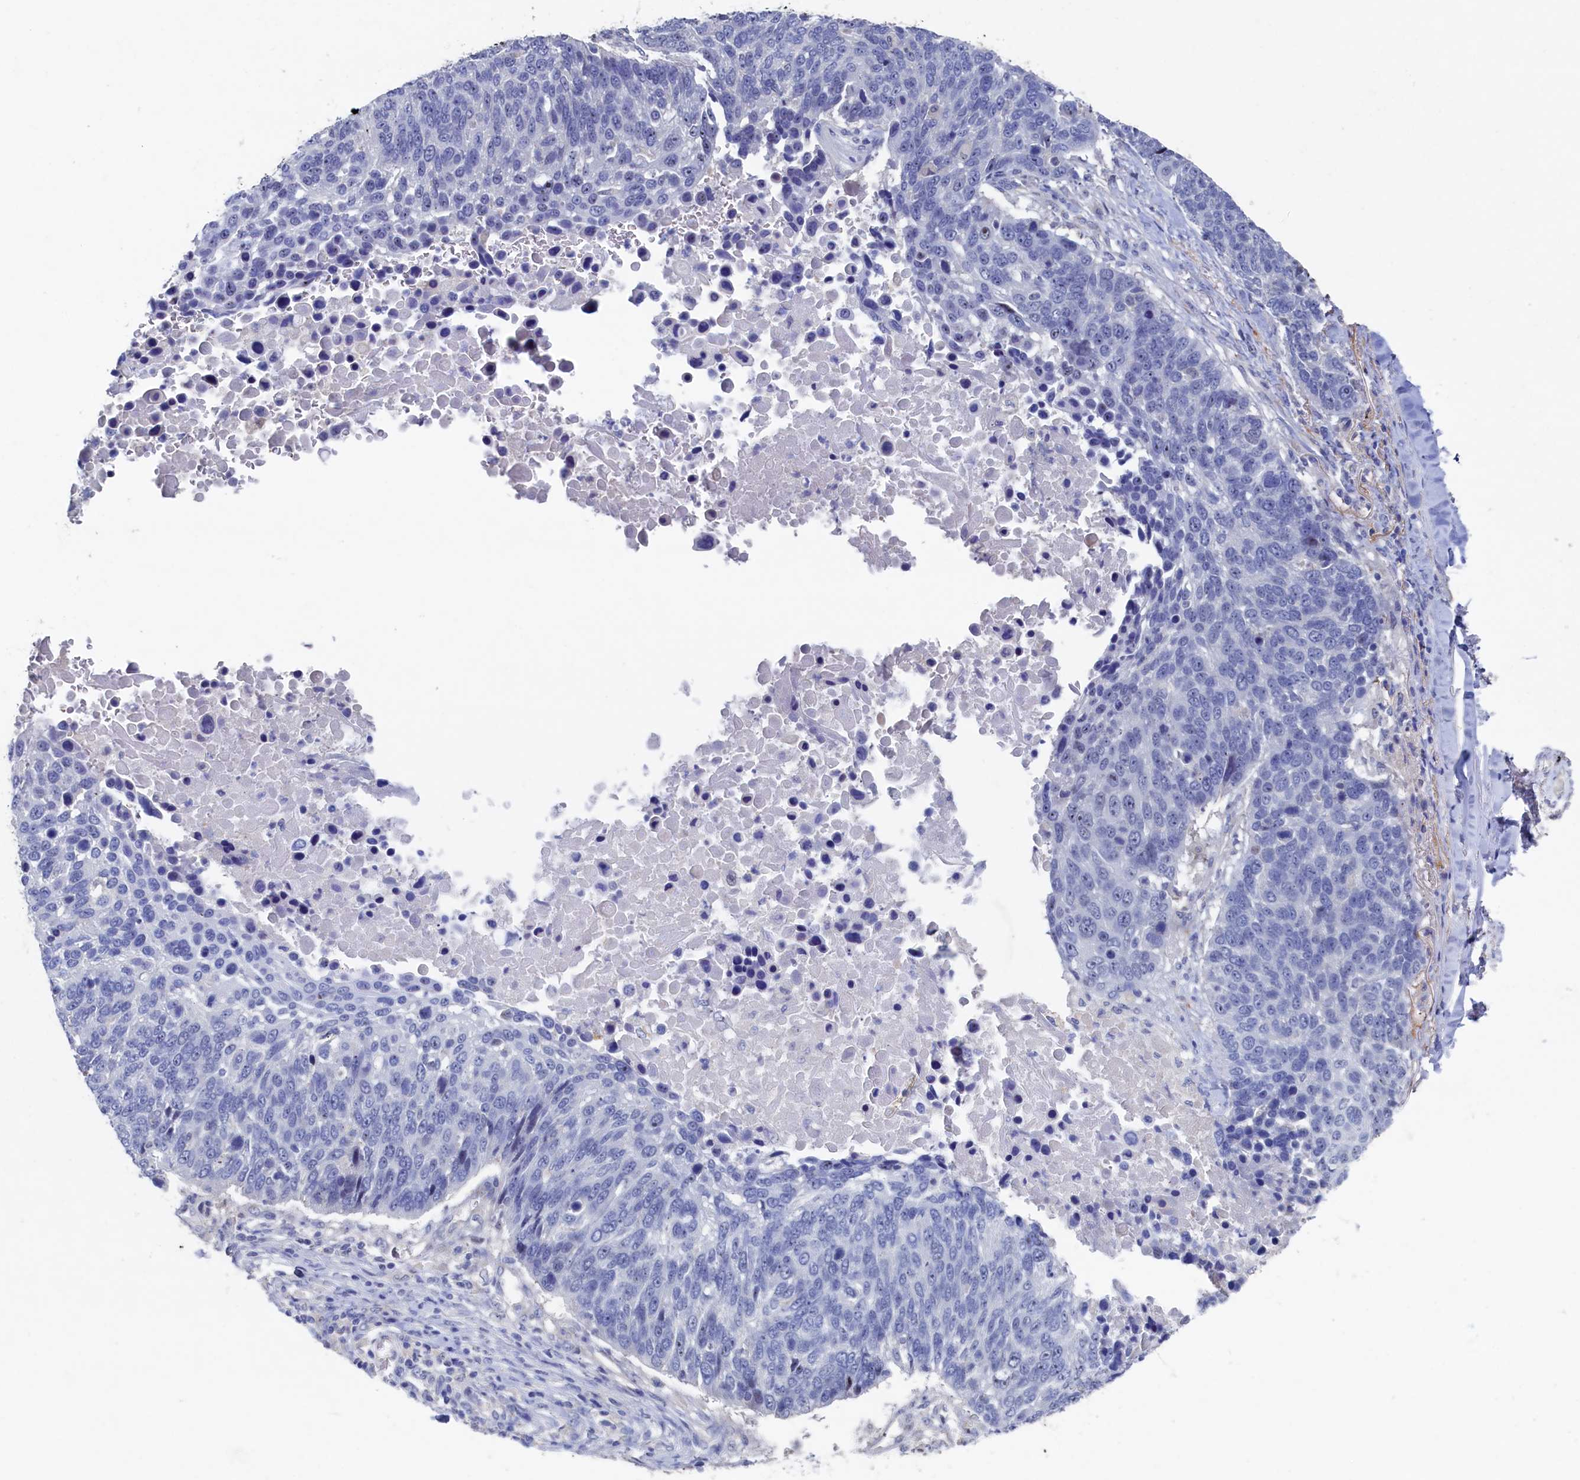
{"staining": {"intensity": "negative", "quantity": "none", "location": "none"}, "tissue": "lung cancer", "cell_type": "Tumor cells", "image_type": "cancer", "snomed": [{"axis": "morphology", "description": "Normal tissue, NOS"}, {"axis": "morphology", "description": "Squamous cell carcinoma, NOS"}, {"axis": "topography", "description": "Lymph node"}, {"axis": "topography", "description": "Lung"}], "caption": "Immunohistochemistry (IHC) of squamous cell carcinoma (lung) demonstrates no staining in tumor cells.", "gene": "CBLIF", "patient": {"sex": "male", "age": 66}}